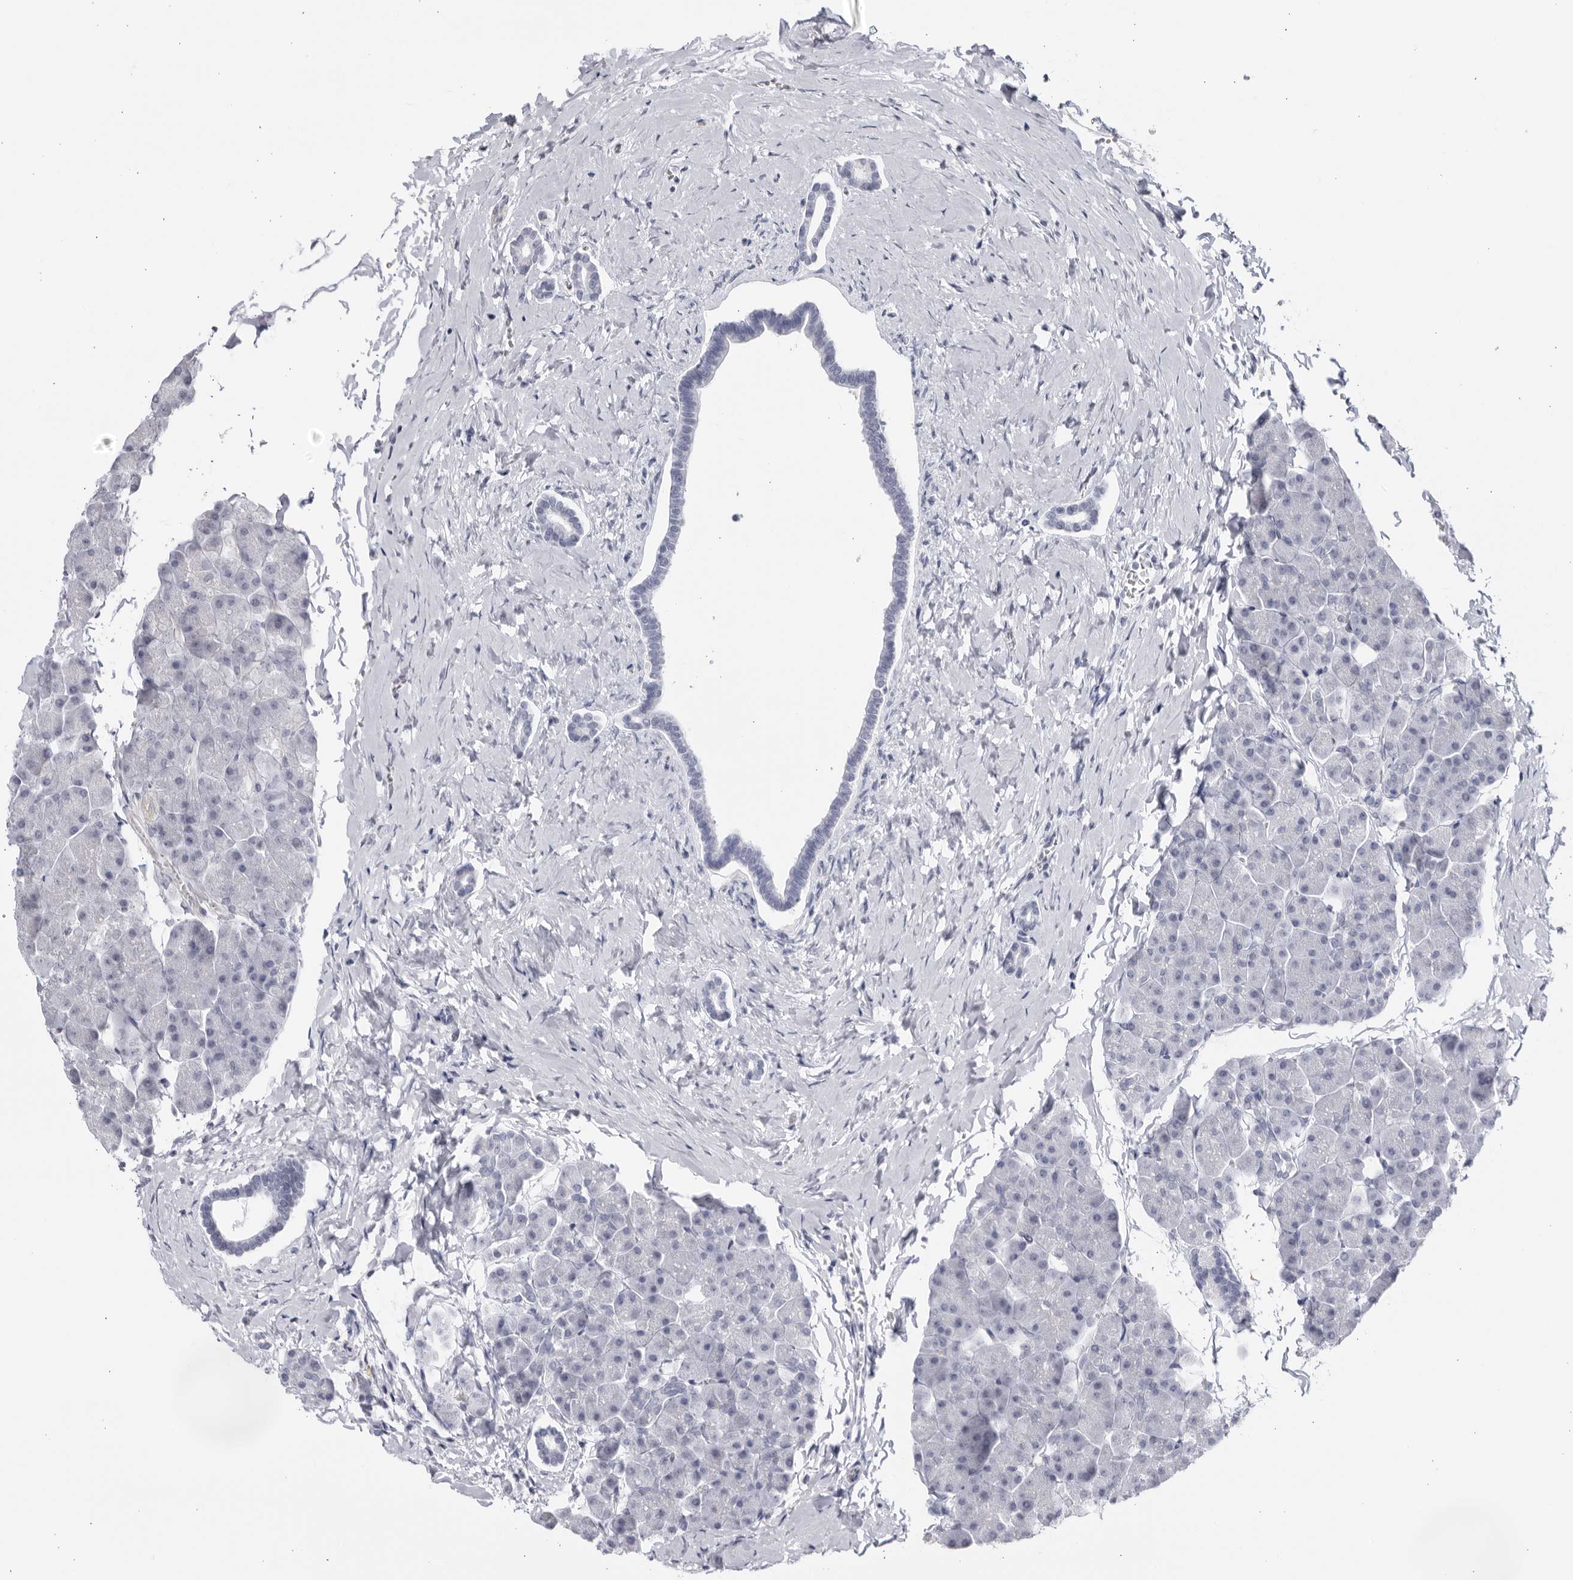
{"staining": {"intensity": "moderate", "quantity": "<25%", "location": "cytoplasmic/membranous,nuclear"}, "tissue": "pancreas", "cell_type": "Exocrine glandular cells", "image_type": "normal", "snomed": [{"axis": "morphology", "description": "Normal tissue, NOS"}, {"axis": "topography", "description": "Pancreas"}], "caption": "Immunohistochemistry (IHC) staining of unremarkable pancreas, which reveals low levels of moderate cytoplasmic/membranous,nuclear staining in about <25% of exocrine glandular cells indicating moderate cytoplasmic/membranous,nuclear protein staining. The staining was performed using DAB (3,3'-diaminobenzidine) (brown) for protein detection and nuclei were counterstained in hematoxylin (blue).", "gene": "CNBD1", "patient": {"sex": "male", "age": 35}}